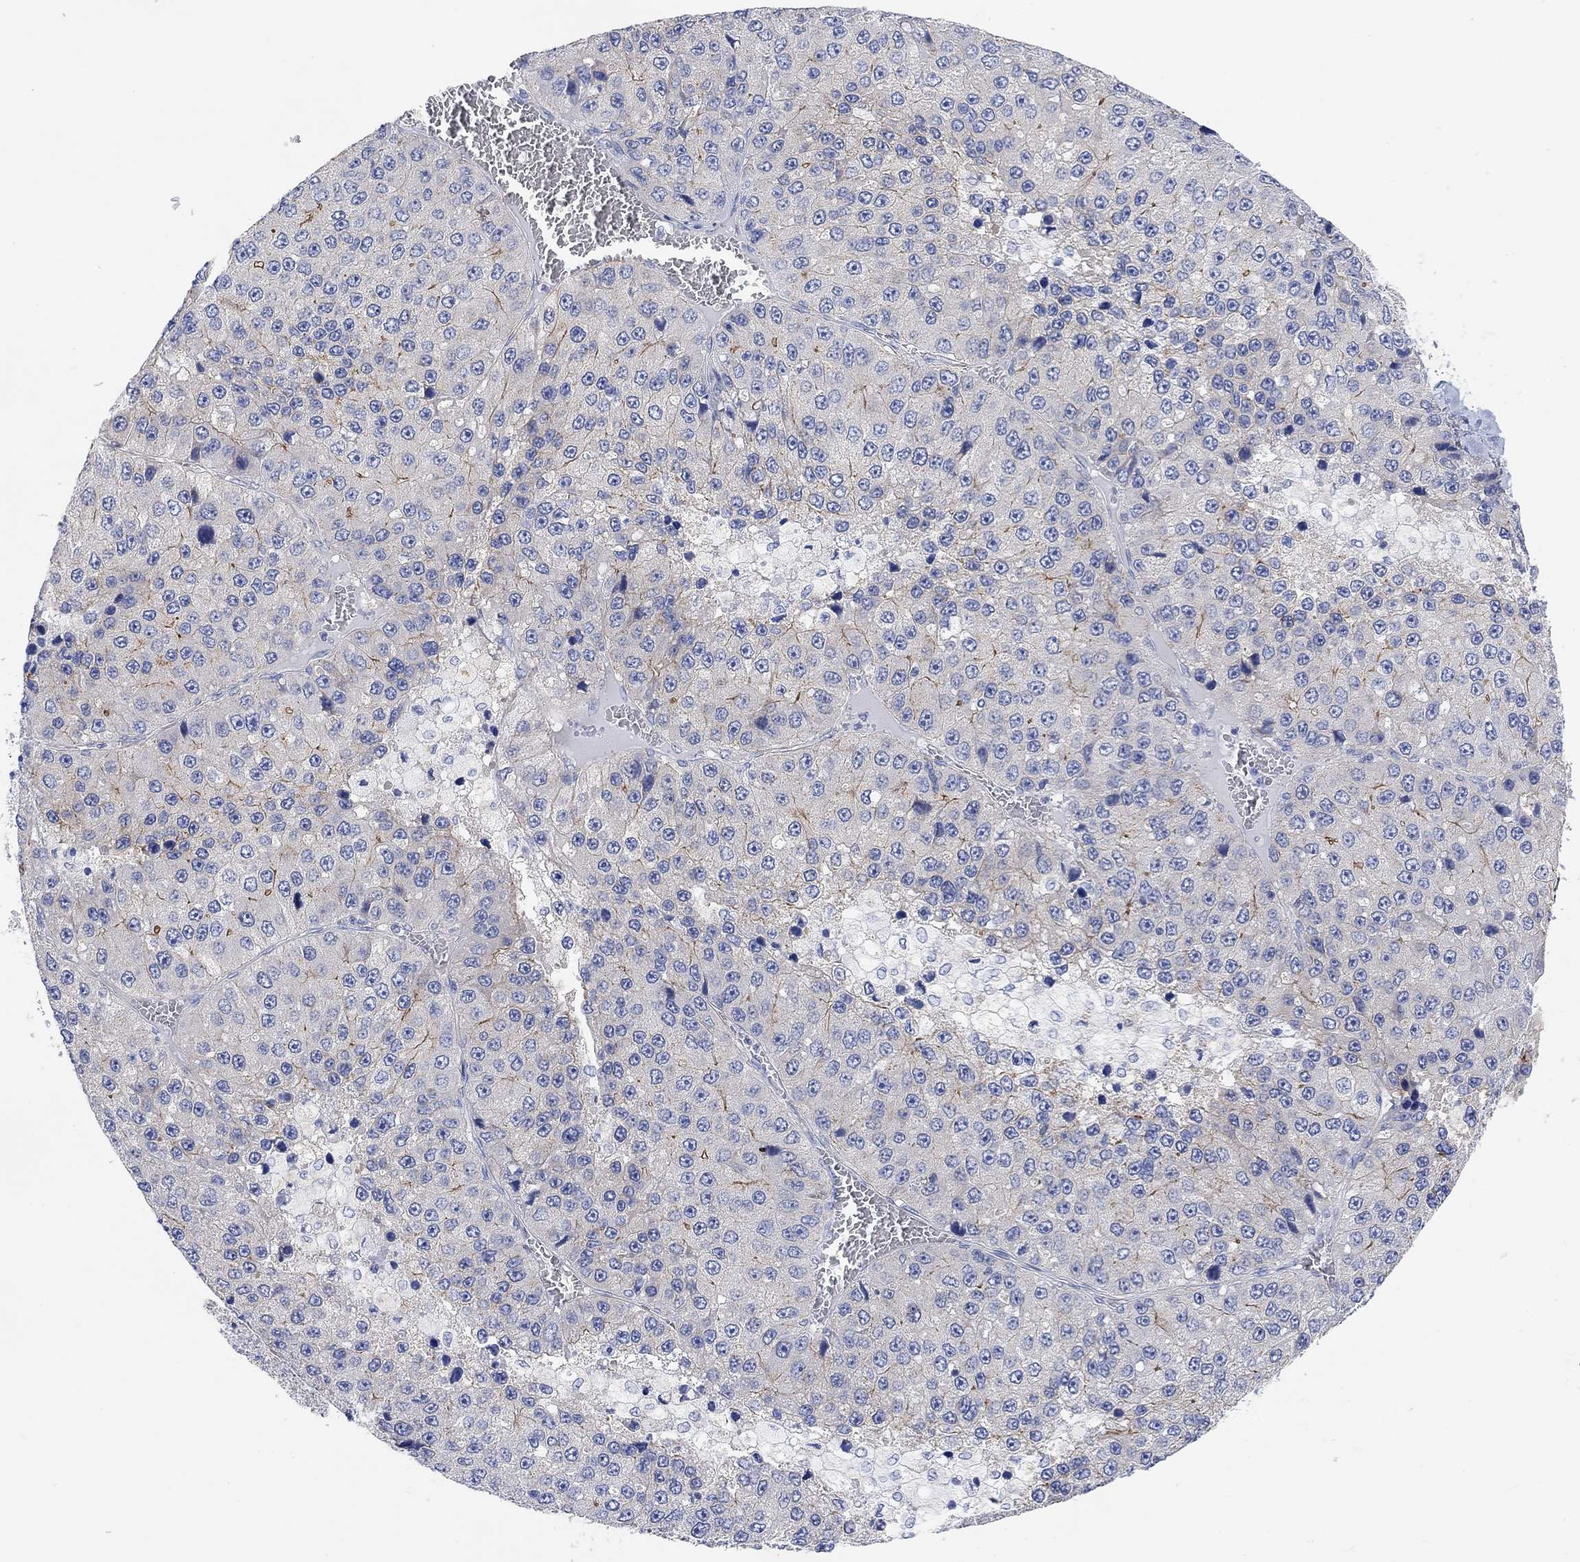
{"staining": {"intensity": "strong", "quantity": "<25%", "location": "cytoplasmic/membranous"}, "tissue": "liver cancer", "cell_type": "Tumor cells", "image_type": "cancer", "snomed": [{"axis": "morphology", "description": "Carcinoma, Hepatocellular, NOS"}, {"axis": "topography", "description": "Liver"}], "caption": "This micrograph shows liver cancer stained with immunohistochemistry to label a protein in brown. The cytoplasmic/membranous of tumor cells show strong positivity for the protein. Nuclei are counter-stained blue.", "gene": "RGS1", "patient": {"sex": "female", "age": 73}}